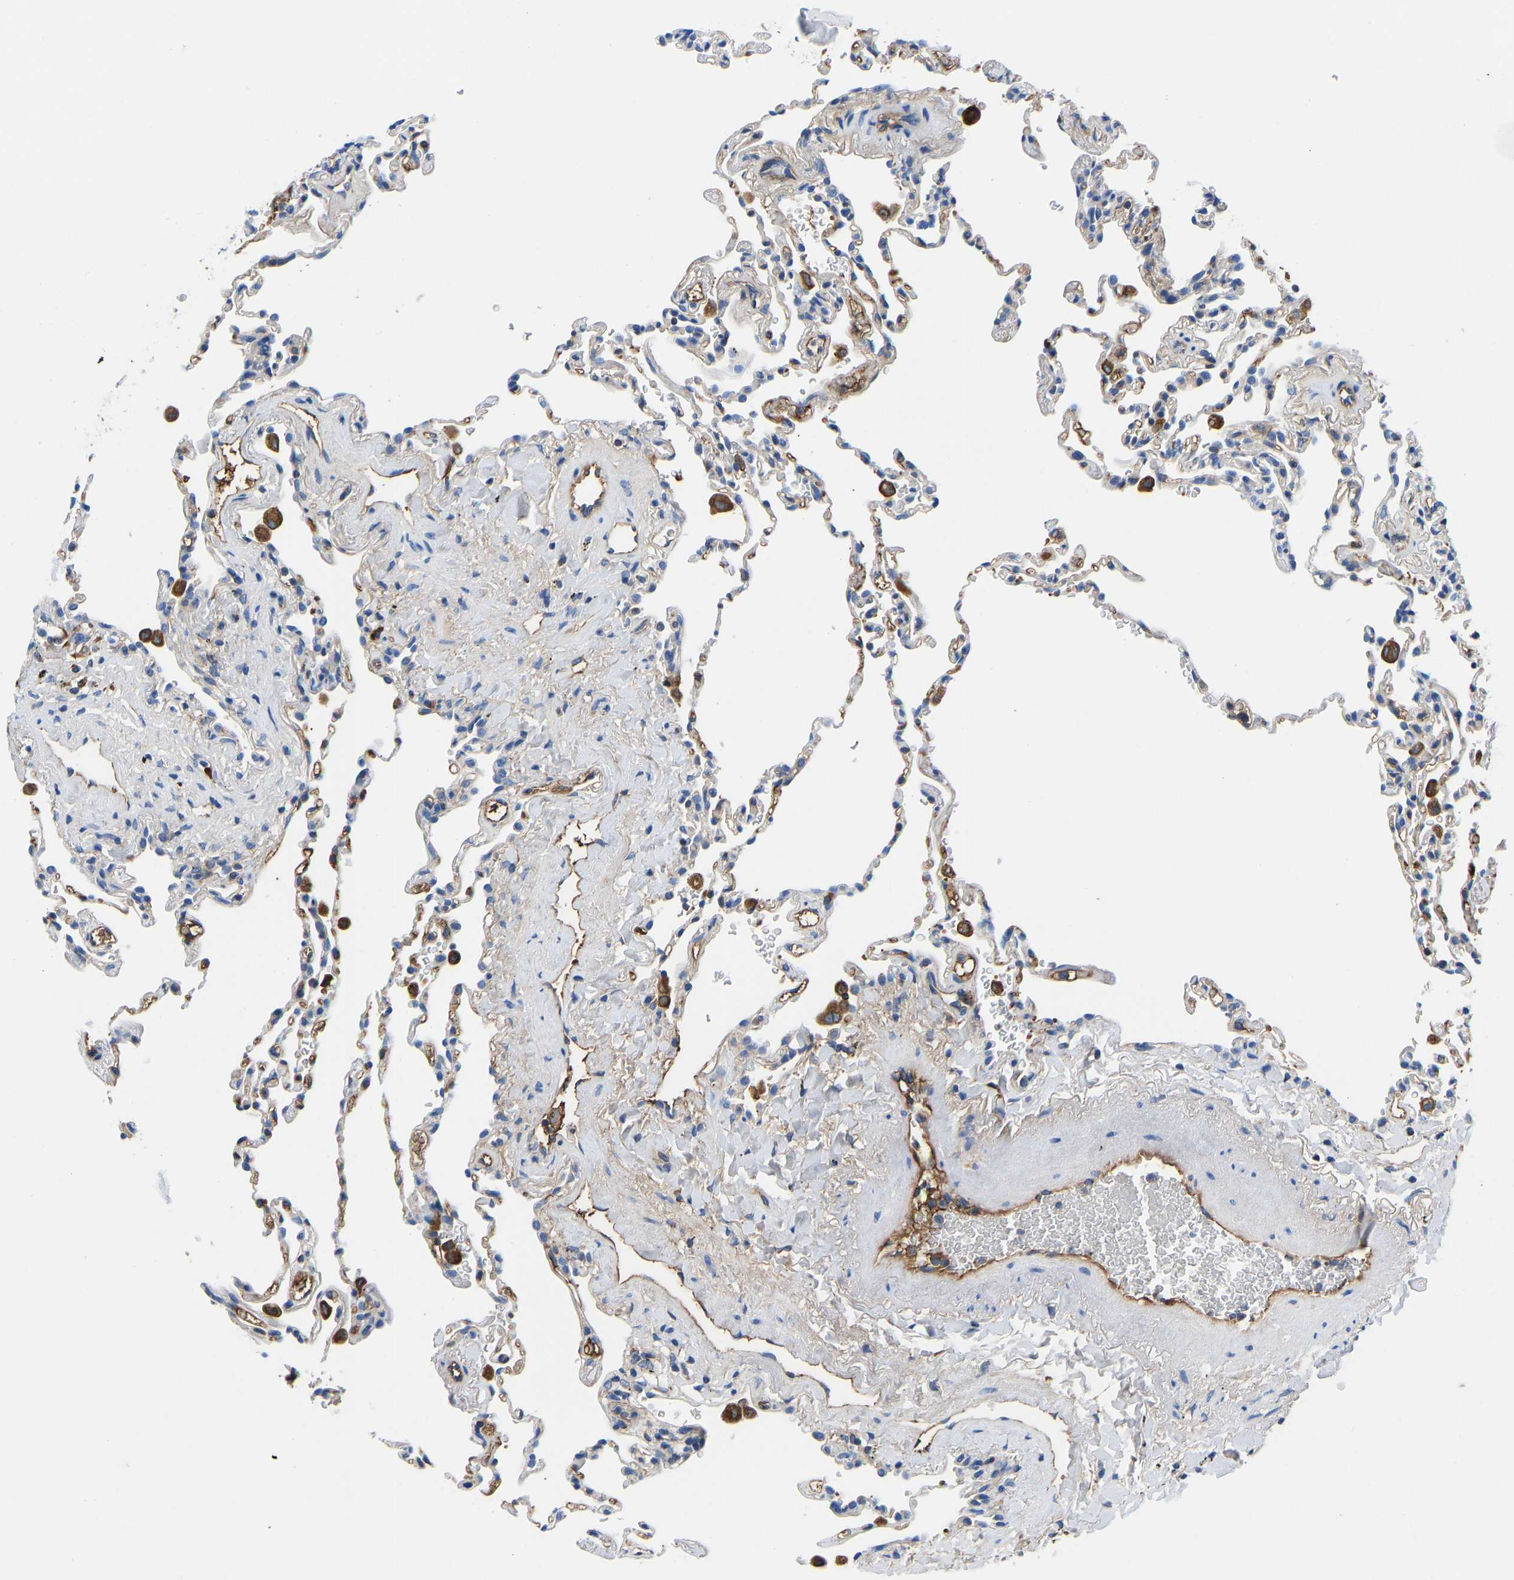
{"staining": {"intensity": "negative", "quantity": "none", "location": "none"}, "tissue": "lung", "cell_type": "Alveolar cells", "image_type": "normal", "snomed": [{"axis": "morphology", "description": "Normal tissue, NOS"}, {"axis": "topography", "description": "Lung"}], "caption": "DAB (3,3'-diaminobenzidine) immunohistochemical staining of benign human lung shows no significant staining in alveolar cells.", "gene": "HSPG2", "patient": {"sex": "male", "age": 59}}